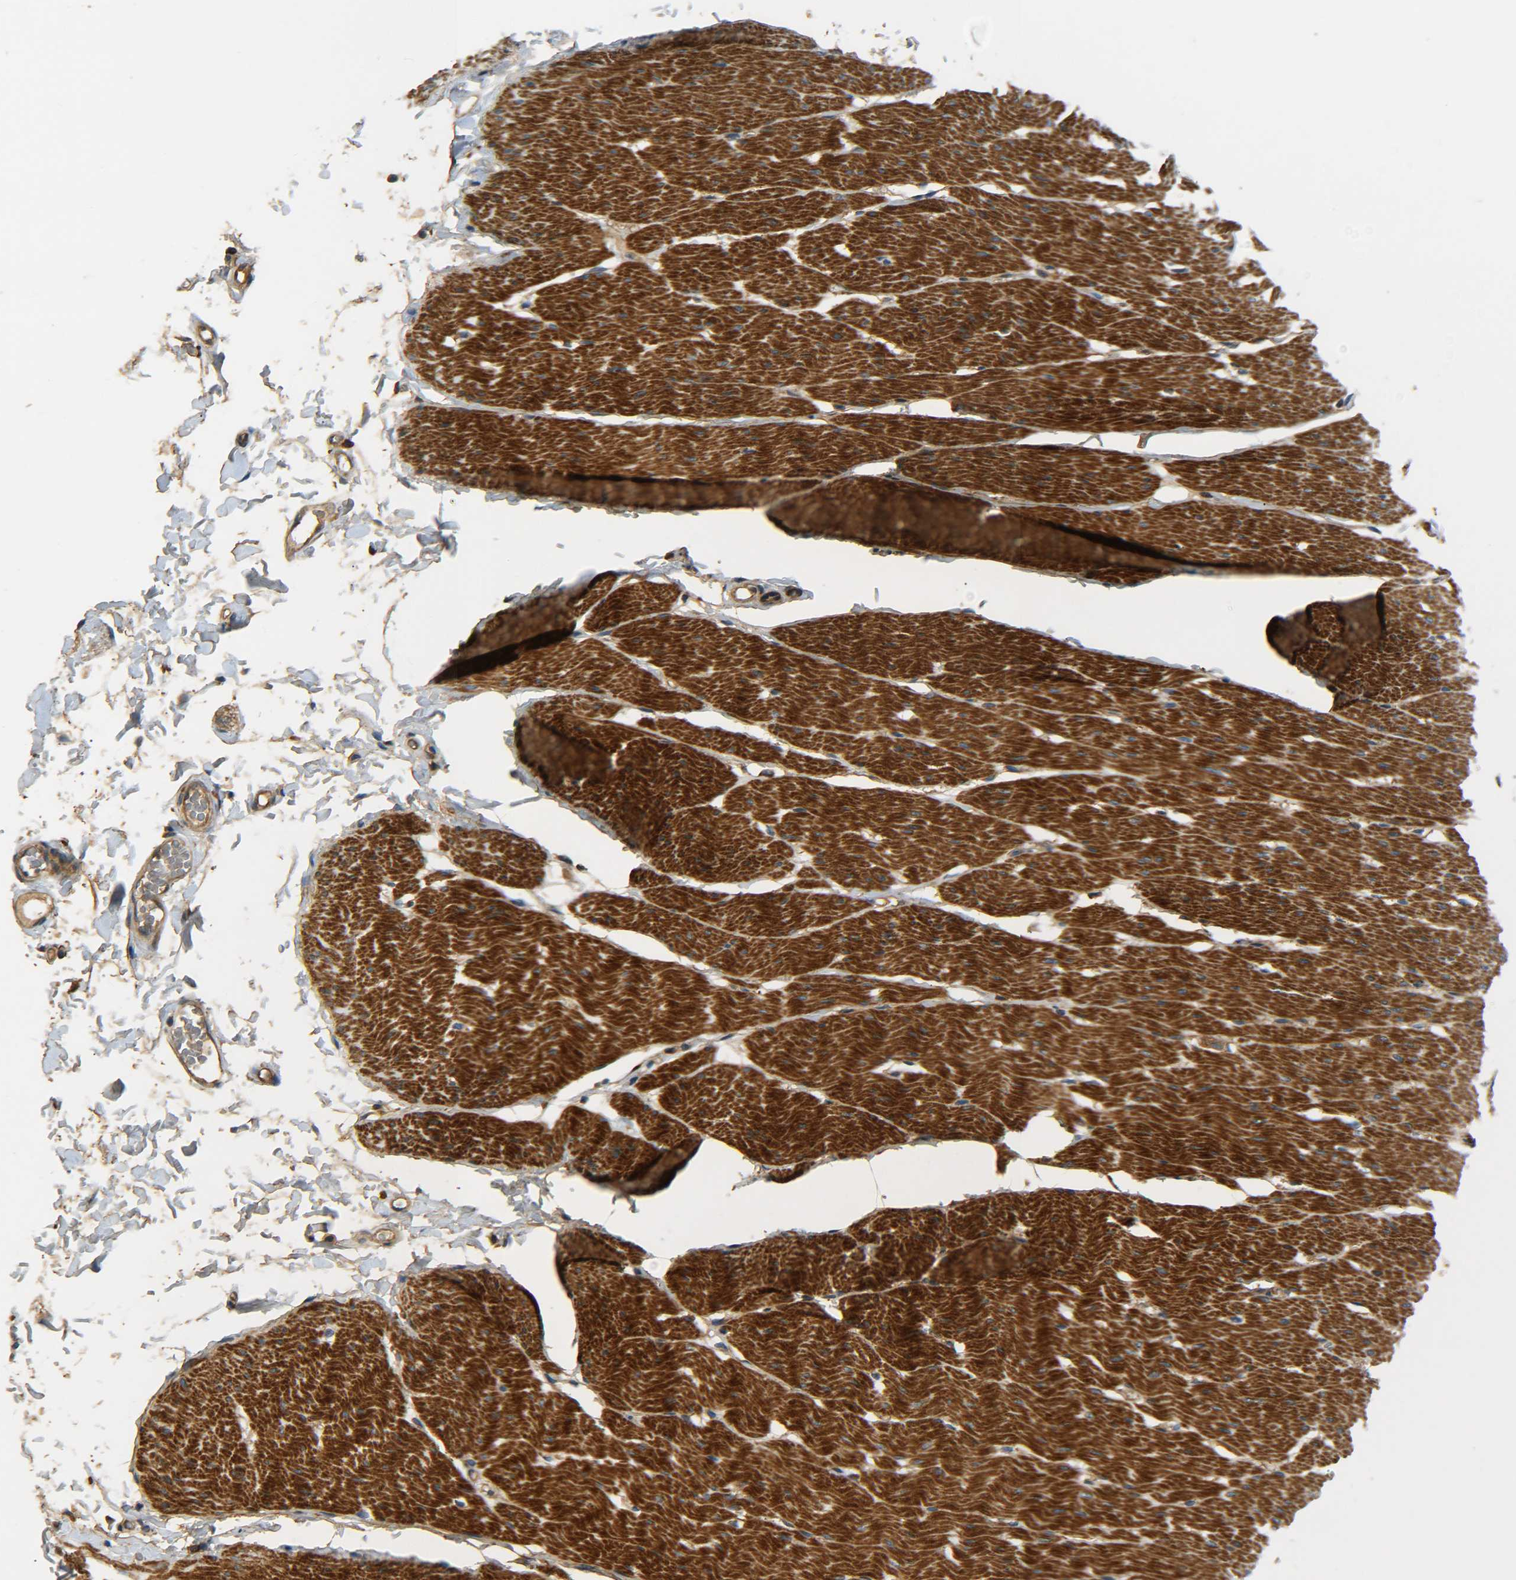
{"staining": {"intensity": "strong", "quantity": ">75%", "location": "cytoplasmic/membranous"}, "tissue": "smooth muscle", "cell_type": "Smooth muscle cells", "image_type": "normal", "snomed": [{"axis": "morphology", "description": "Normal tissue, NOS"}, {"axis": "topography", "description": "Smooth muscle"}, {"axis": "topography", "description": "Colon"}], "caption": "High-magnification brightfield microscopy of normal smooth muscle stained with DAB (3,3'-diaminobenzidine) (brown) and counterstained with hematoxylin (blue). smooth muscle cells exhibit strong cytoplasmic/membranous positivity is appreciated in about>75% of cells. The staining was performed using DAB (3,3'-diaminobenzidine) to visualize the protein expression in brown, while the nuclei were stained in blue with hematoxylin (Magnification: 20x).", "gene": "LRCH3", "patient": {"sex": "male", "age": 67}}